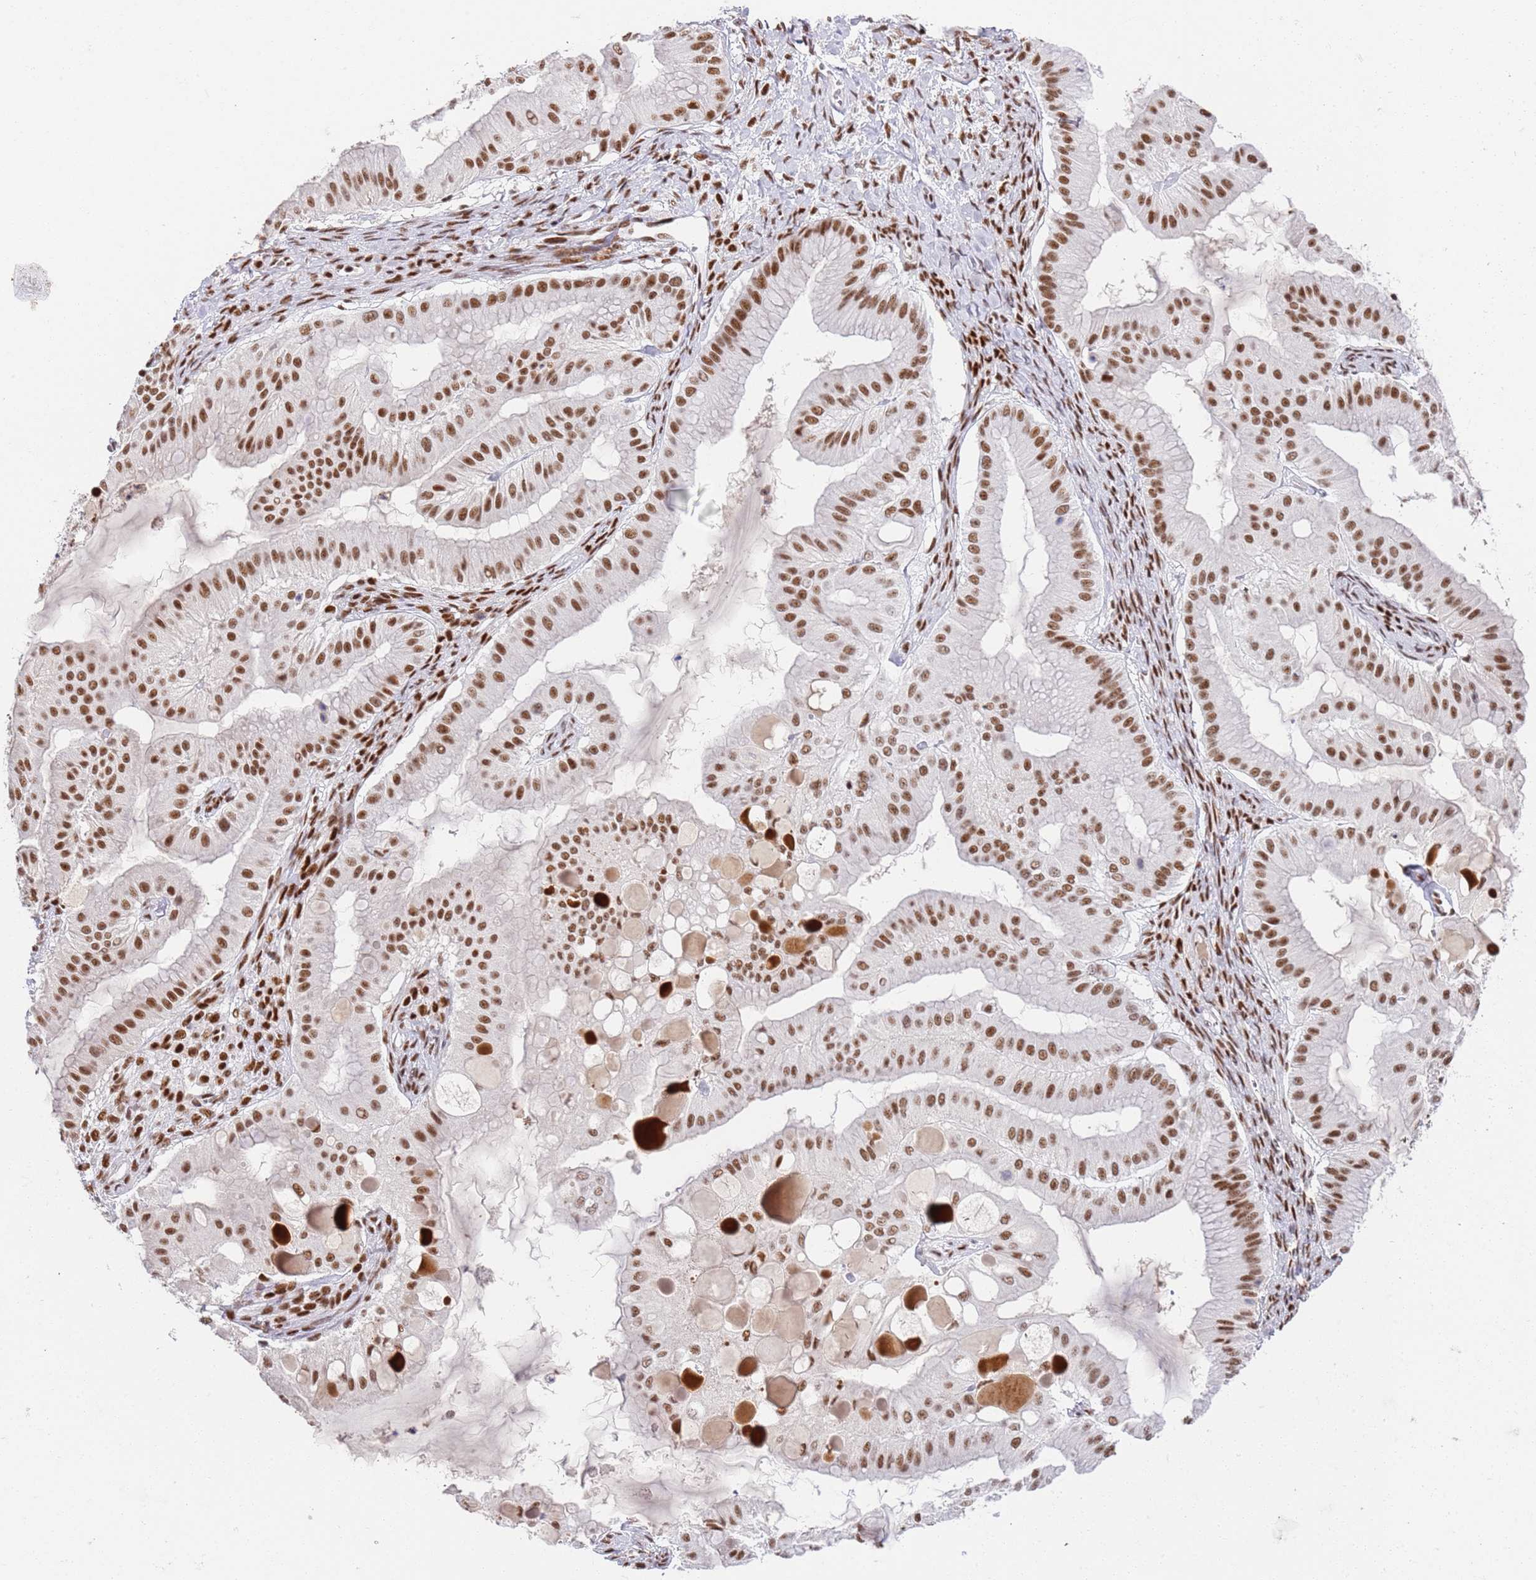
{"staining": {"intensity": "moderate", "quantity": ">75%", "location": "nuclear"}, "tissue": "ovarian cancer", "cell_type": "Tumor cells", "image_type": "cancer", "snomed": [{"axis": "morphology", "description": "Cystadenocarcinoma, mucinous, NOS"}, {"axis": "topography", "description": "Ovary"}], "caption": "There is medium levels of moderate nuclear staining in tumor cells of ovarian mucinous cystadenocarcinoma, as demonstrated by immunohistochemical staining (brown color).", "gene": "AKAP8L", "patient": {"sex": "female", "age": 61}}